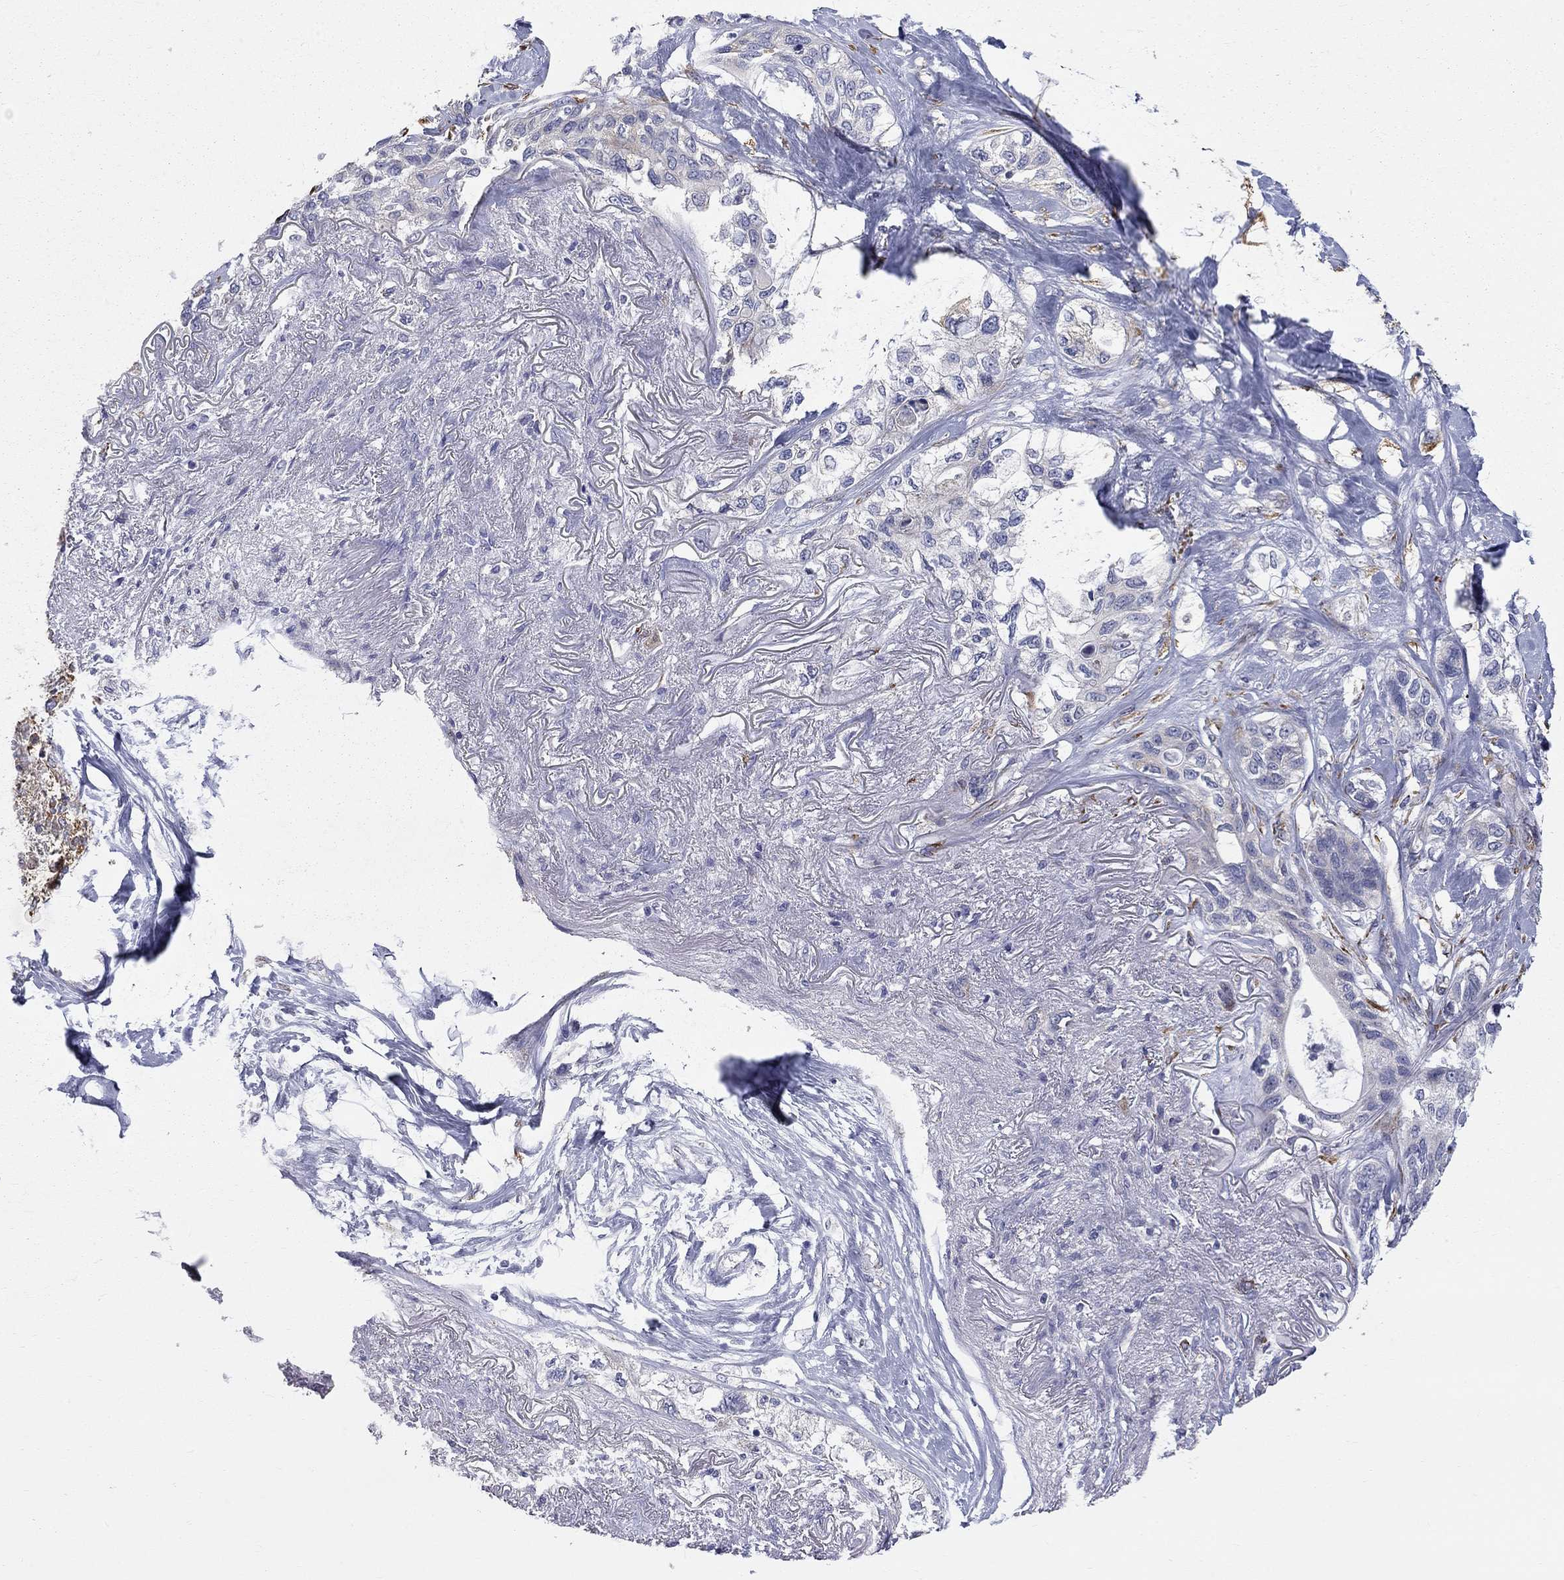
{"staining": {"intensity": "negative", "quantity": "none", "location": "none"}, "tissue": "lung cancer", "cell_type": "Tumor cells", "image_type": "cancer", "snomed": [{"axis": "morphology", "description": "Squamous cell carcinoma, NOS"}, {"axis": "topography", "description": "Lung"}], "caption": "This is an IHC histopathology image of human lung cancer. There is no positivity in tumor cells.", "gene": "CASTOR1", "patient": {"sex": "female", "age": 70}}